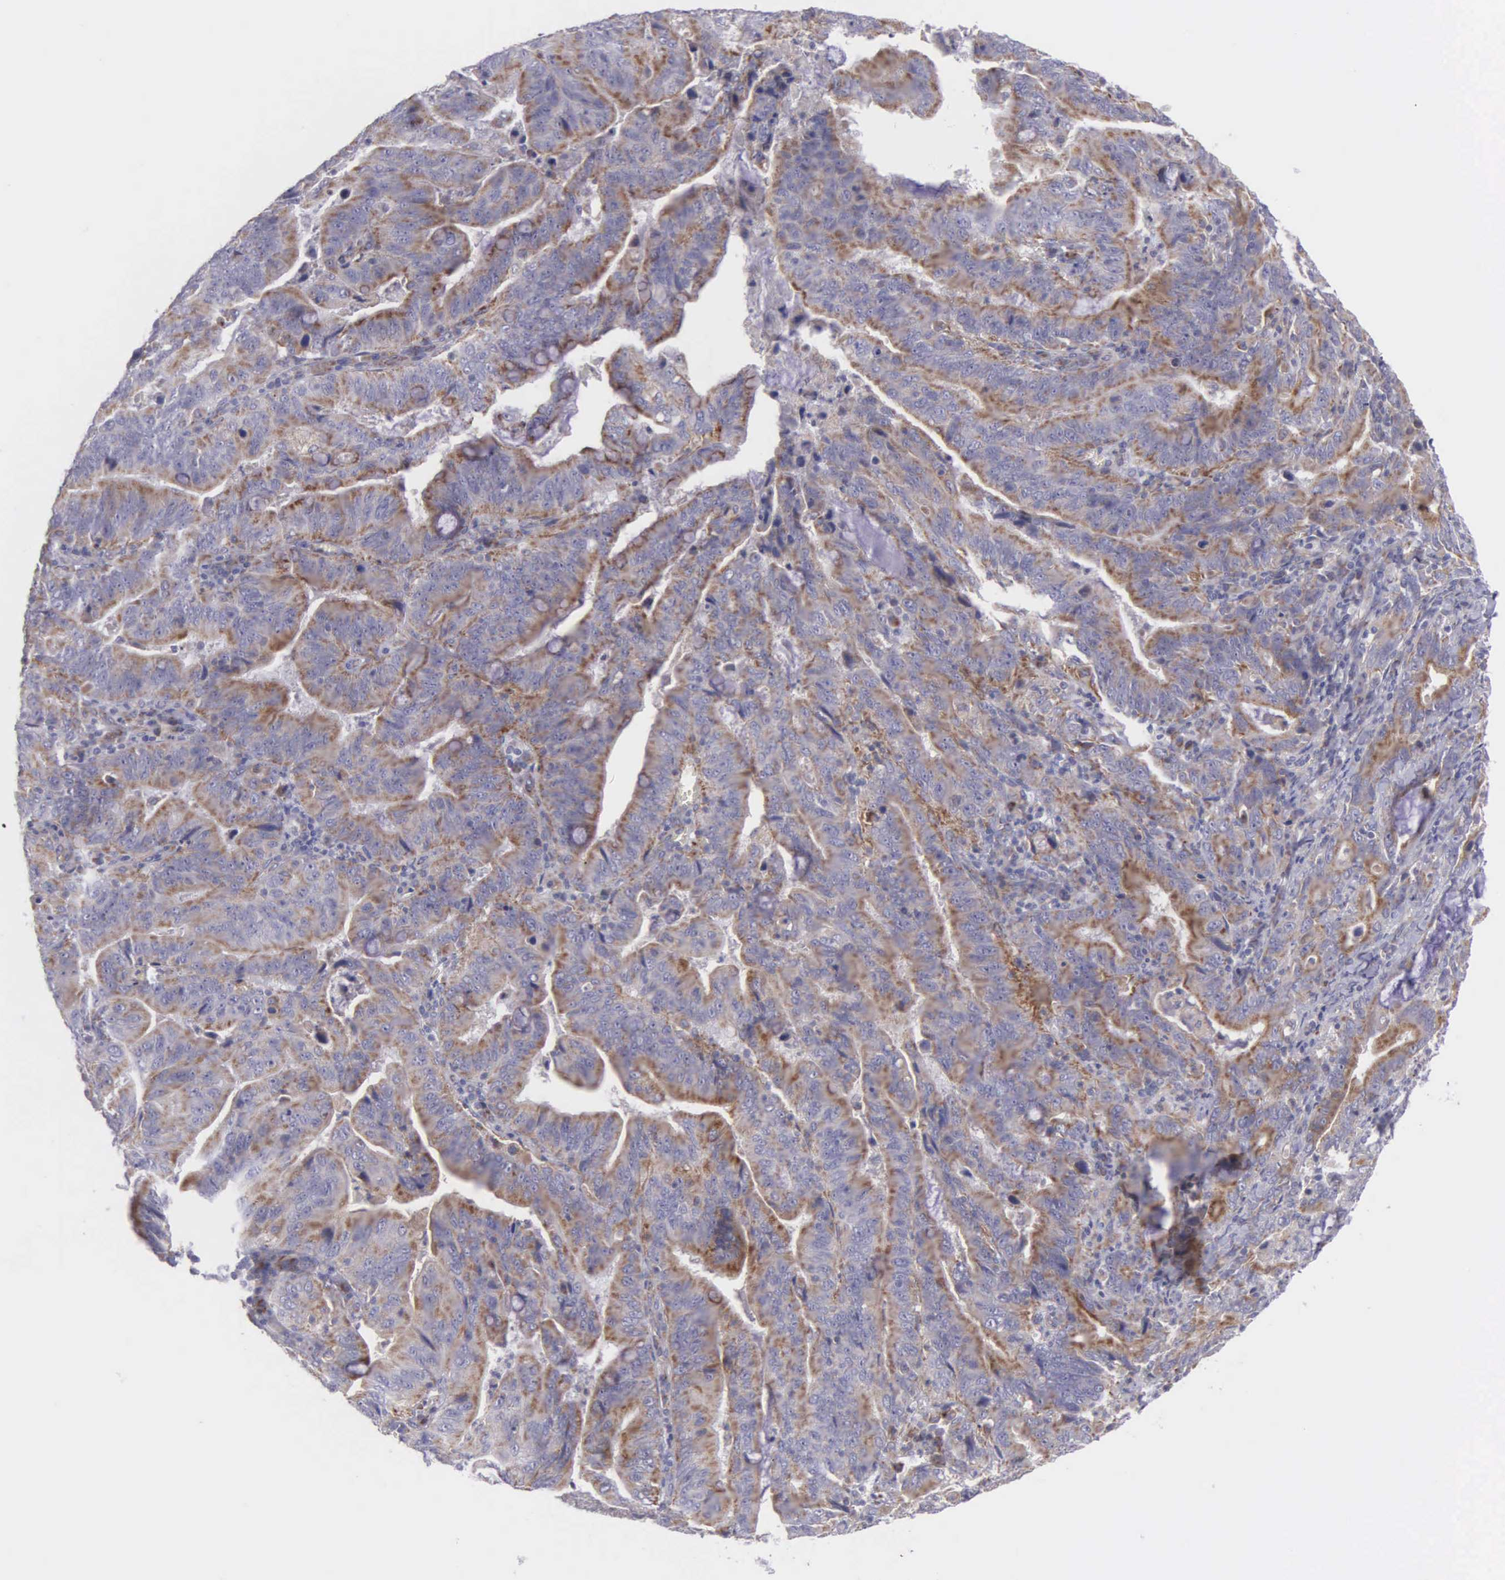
{"staining": {"intensity": "moderate", "quantity": "25%-75%", "location": "cytoplasmic/membranous"}, "tissue": "stomach cancer", "cell_type": "Tumor cells", "image_type": "cancer", "snomed": [{"axis": "morphology", "description": "Adenocarcinoma, NOS"}, {"axis": "topography", "description": "Stomach, upper"}], "caption": "Immunohistochemical staining of human stomach cancer (adenocarcinoma) demonstrates medium levels of moderate cytoplasmic/membranous protein positivity in approximately 25%-75% of tumor cells.", "gene": "SYNJ2BP", "patient": {"sex": "male", "age": 63}}